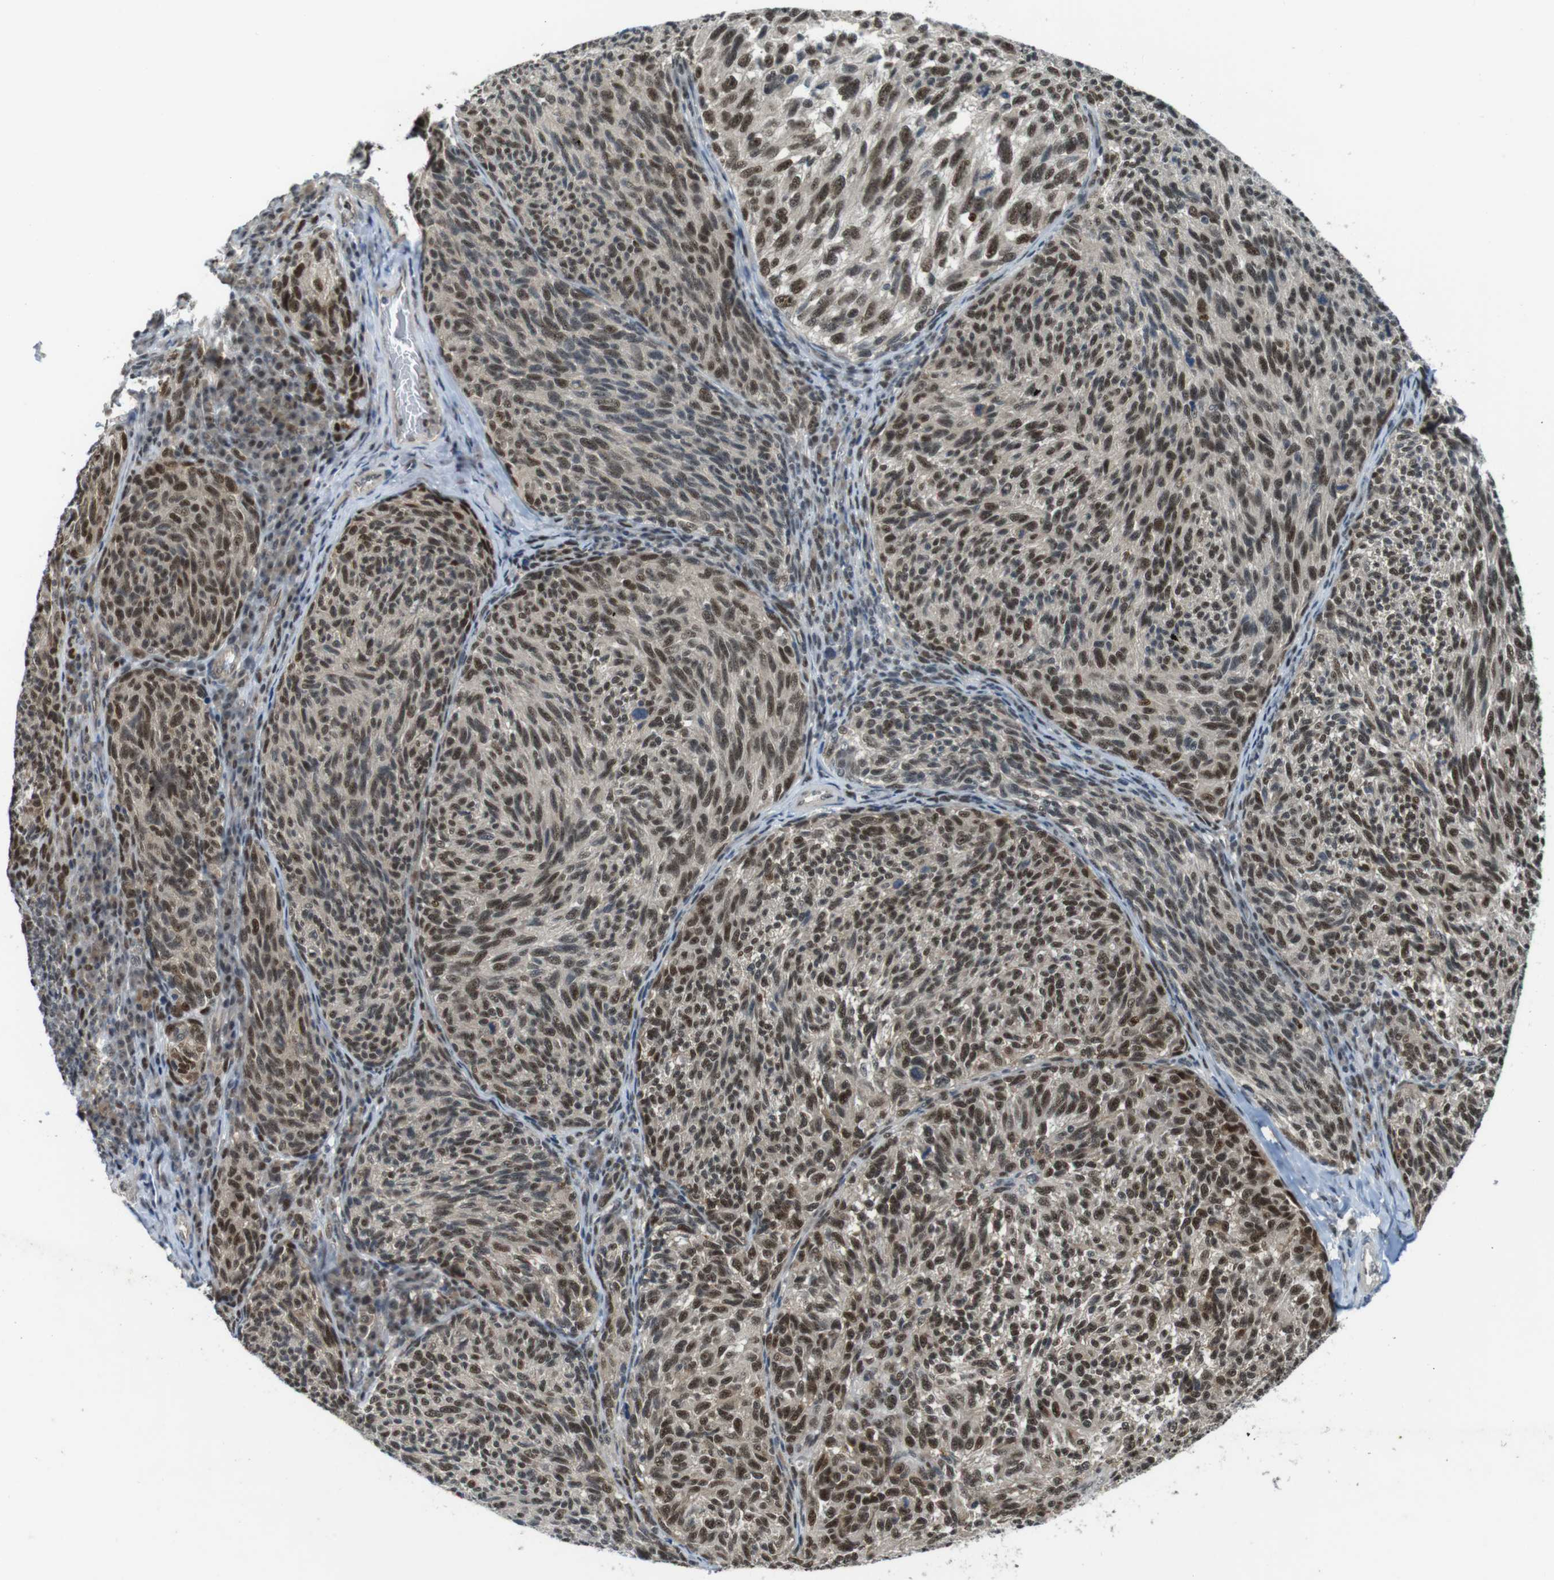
{"staining": {"intensity": "strong", "quantity": ">75%", "location": "nuclear"}, "tissue": "melanoma", "cell_type": "Tumor cells", "image_type": "cancer", "snomed": [{"axis": "morphology", "description": "Malignant melanoma, NOS"}, {"axis": "topography", "description": "Skin"}], "caption": "Tumor cells demonstrate strong nuclear staining in approximately >75% of cells in malignant melanoma.", "gene": "MAPKAPK5", "patient": {"sex": "female", "age": 73}}